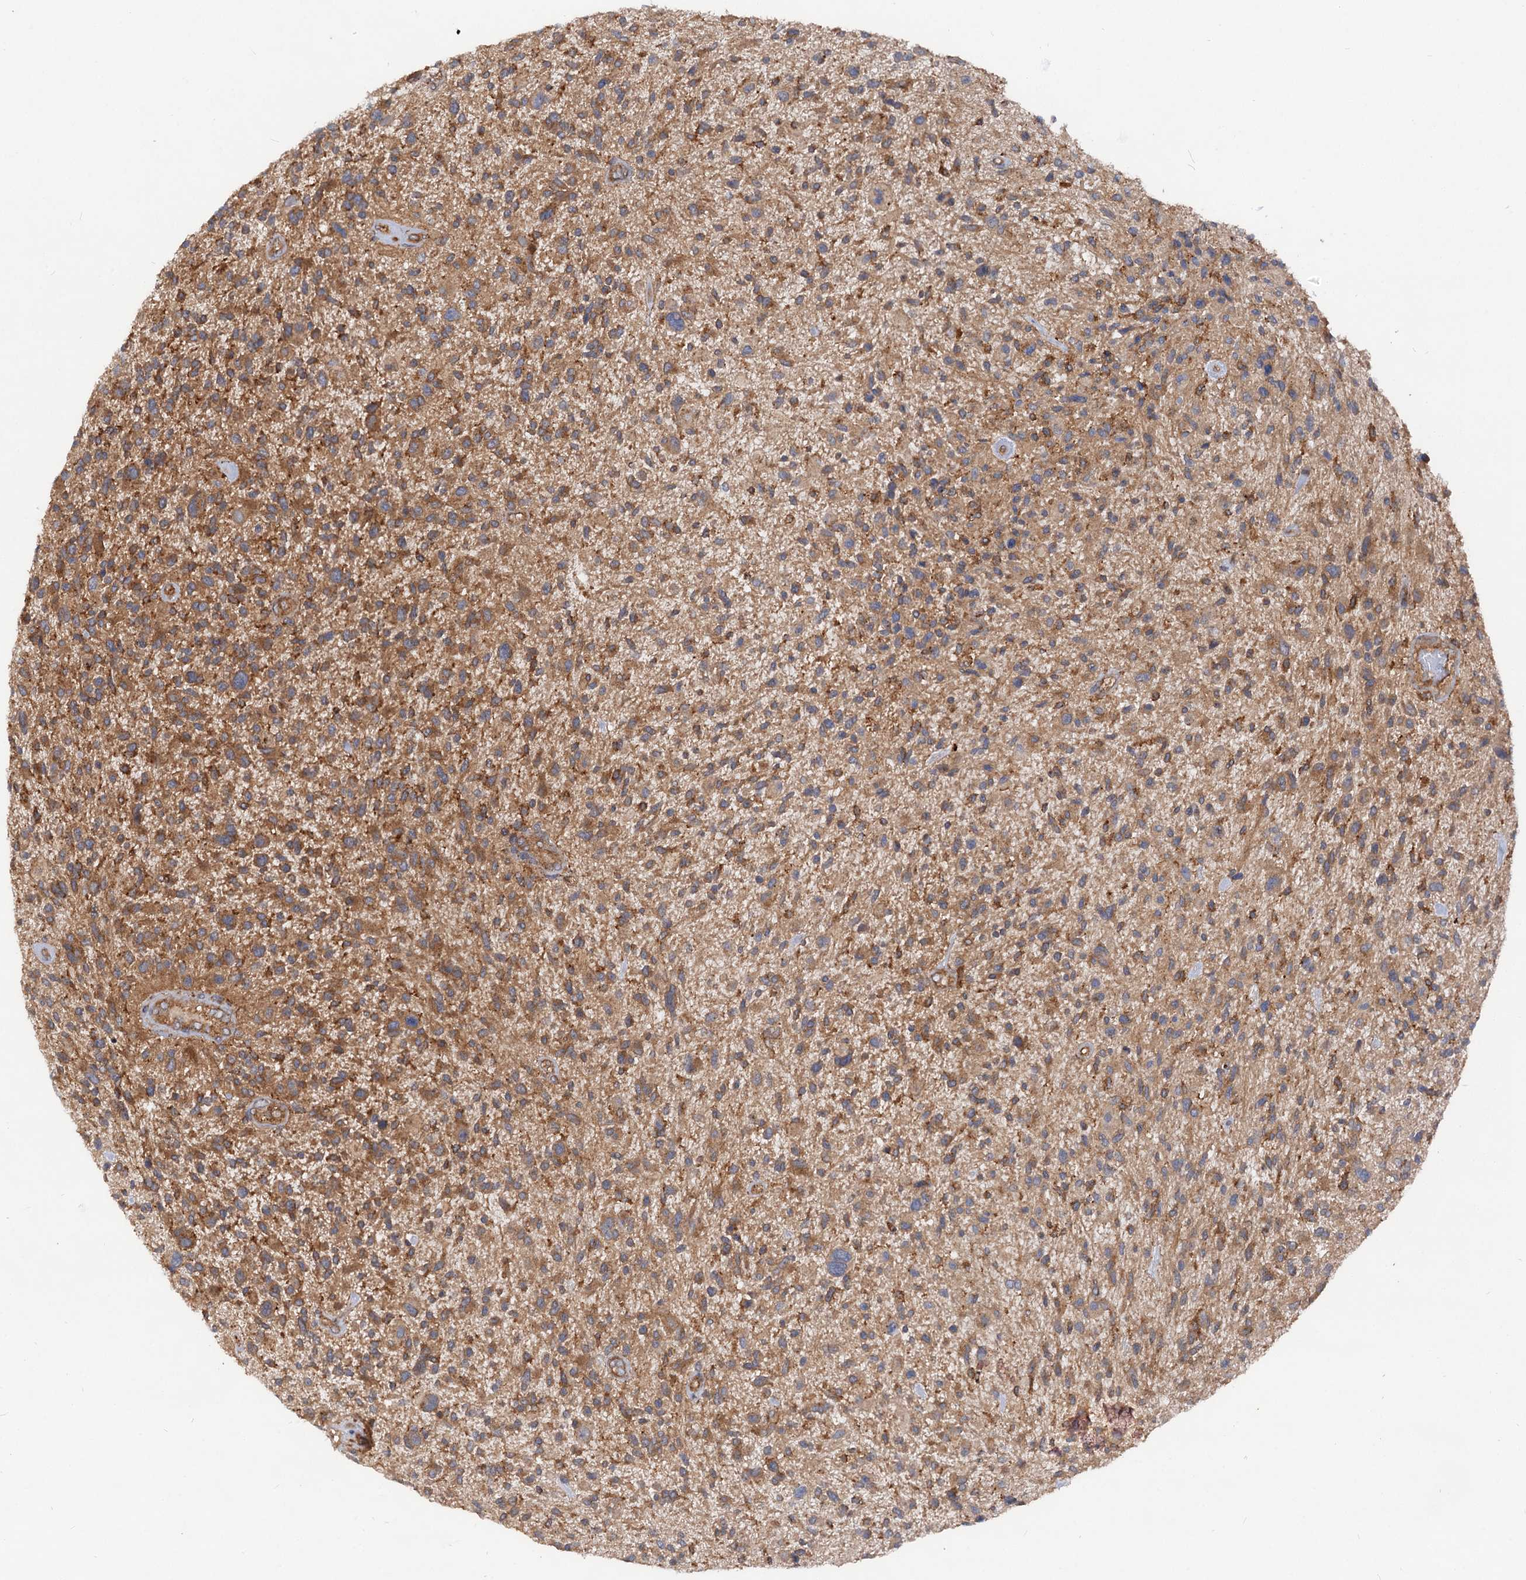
{"staining": {"intensity": "moderate", "quantity": ">75%", "location": "cytoplasmic/membranous"}, "tissue": "glioma", "cell_type": "Tumor cells", "image_type": "cancer", "snomed": [{"axis": "morphology", "description": "Glioma, malignant, High grade"}, {"axis": "topography", "description": "Brain"}], "caption": "Tumor cells demonstrate medium levels of moderate cytoplasmic/membranous expression in approximately >75% of cells in human glioma.", "gene": "VPS29", "patient": {"sex": "male", "age": 47}}